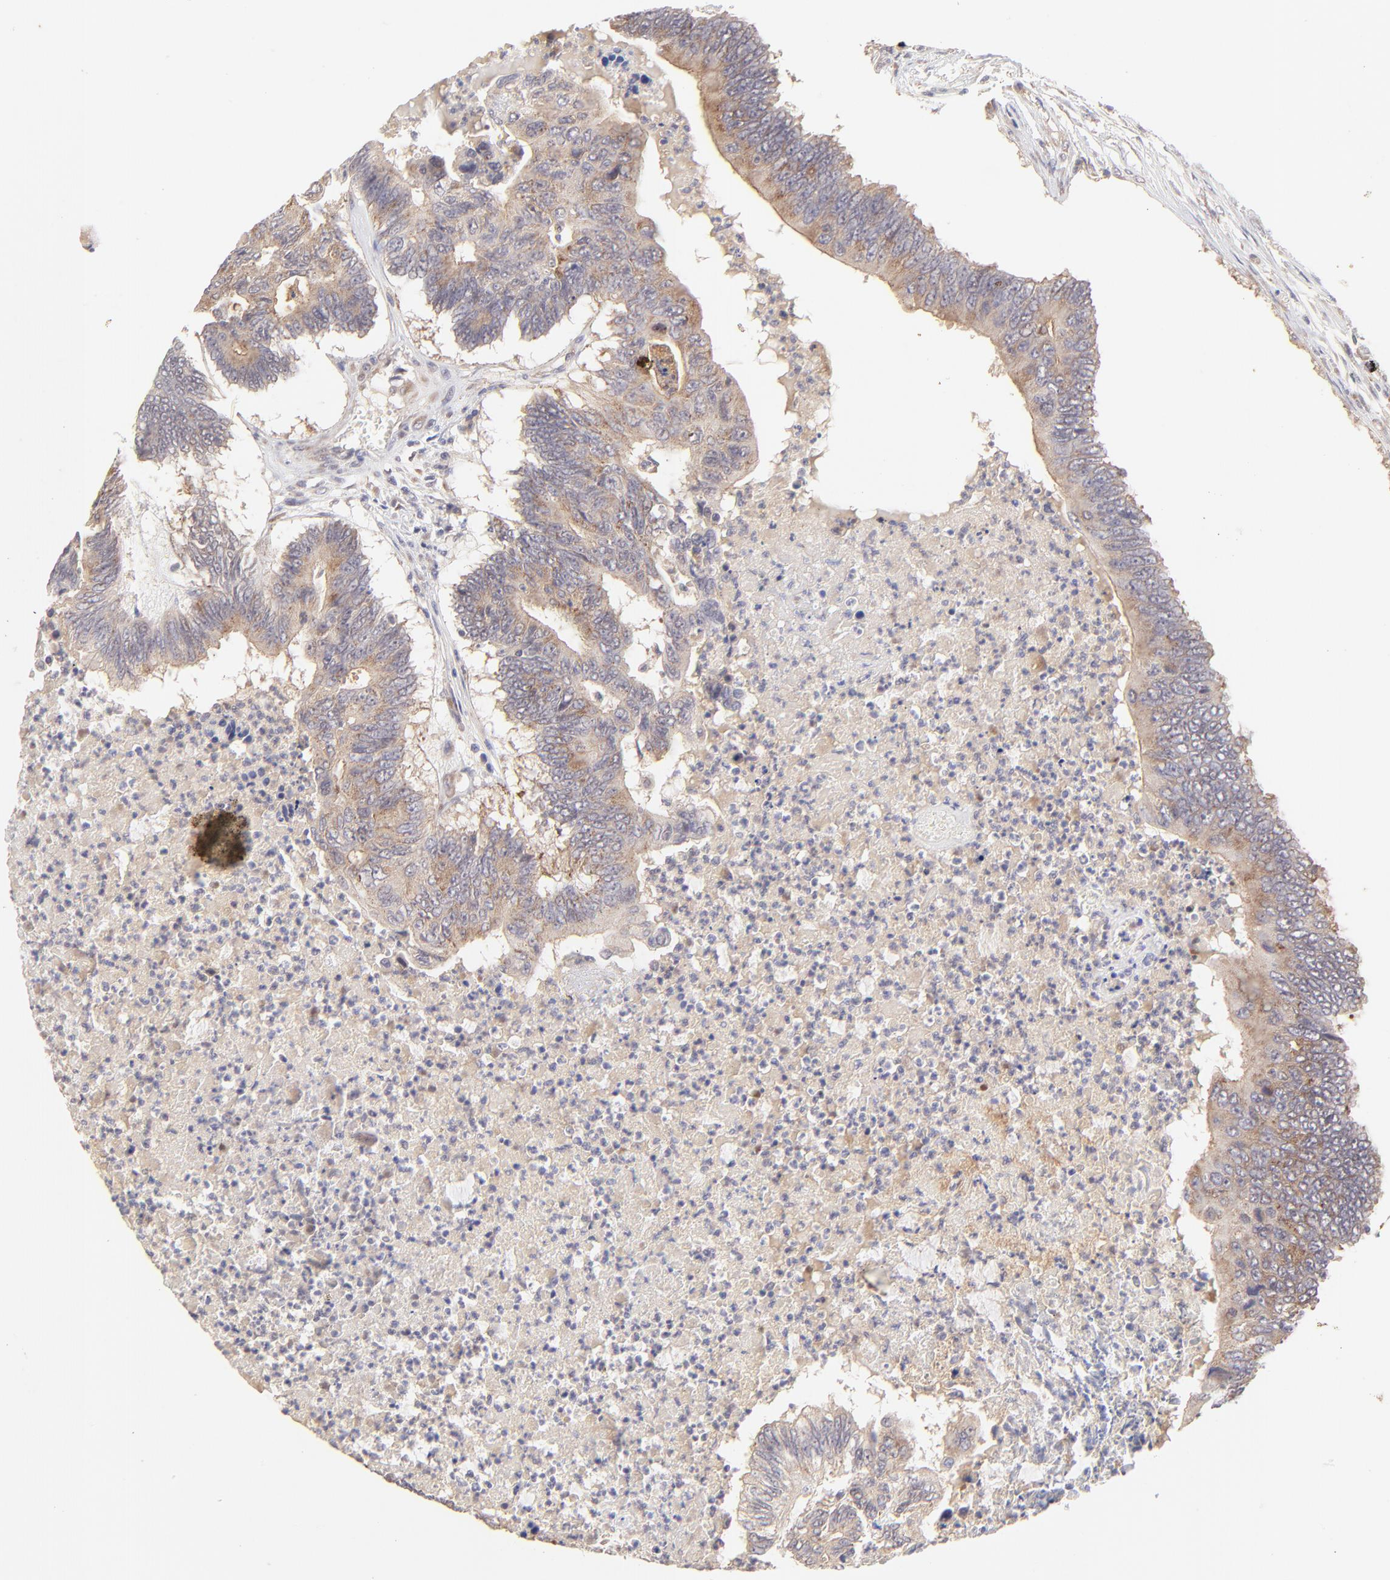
{"staining": {"intensity": "moderate", "quantity": ">75%", "location": "cytoplasmic/membranous"}, "tissue": "colorectal cancer", "cell_type": "Tumor cells", "image_type": "cancer", "snomed": [{"axis": "morphology", "description": "Adenocarcinoma, NOS"}, {"axis": "topography", "description": "Colon"}], "caption": "Moderate cytoplasmic/membranous staining is seen in approximately >75% of tumor cells in adenocarcinoma (colorectal). The protein of interest is shown in brown color, while the nuclei are stained blue.", "gene": "TNRC6B", "patient": {"sex": "male", "age": 65}}